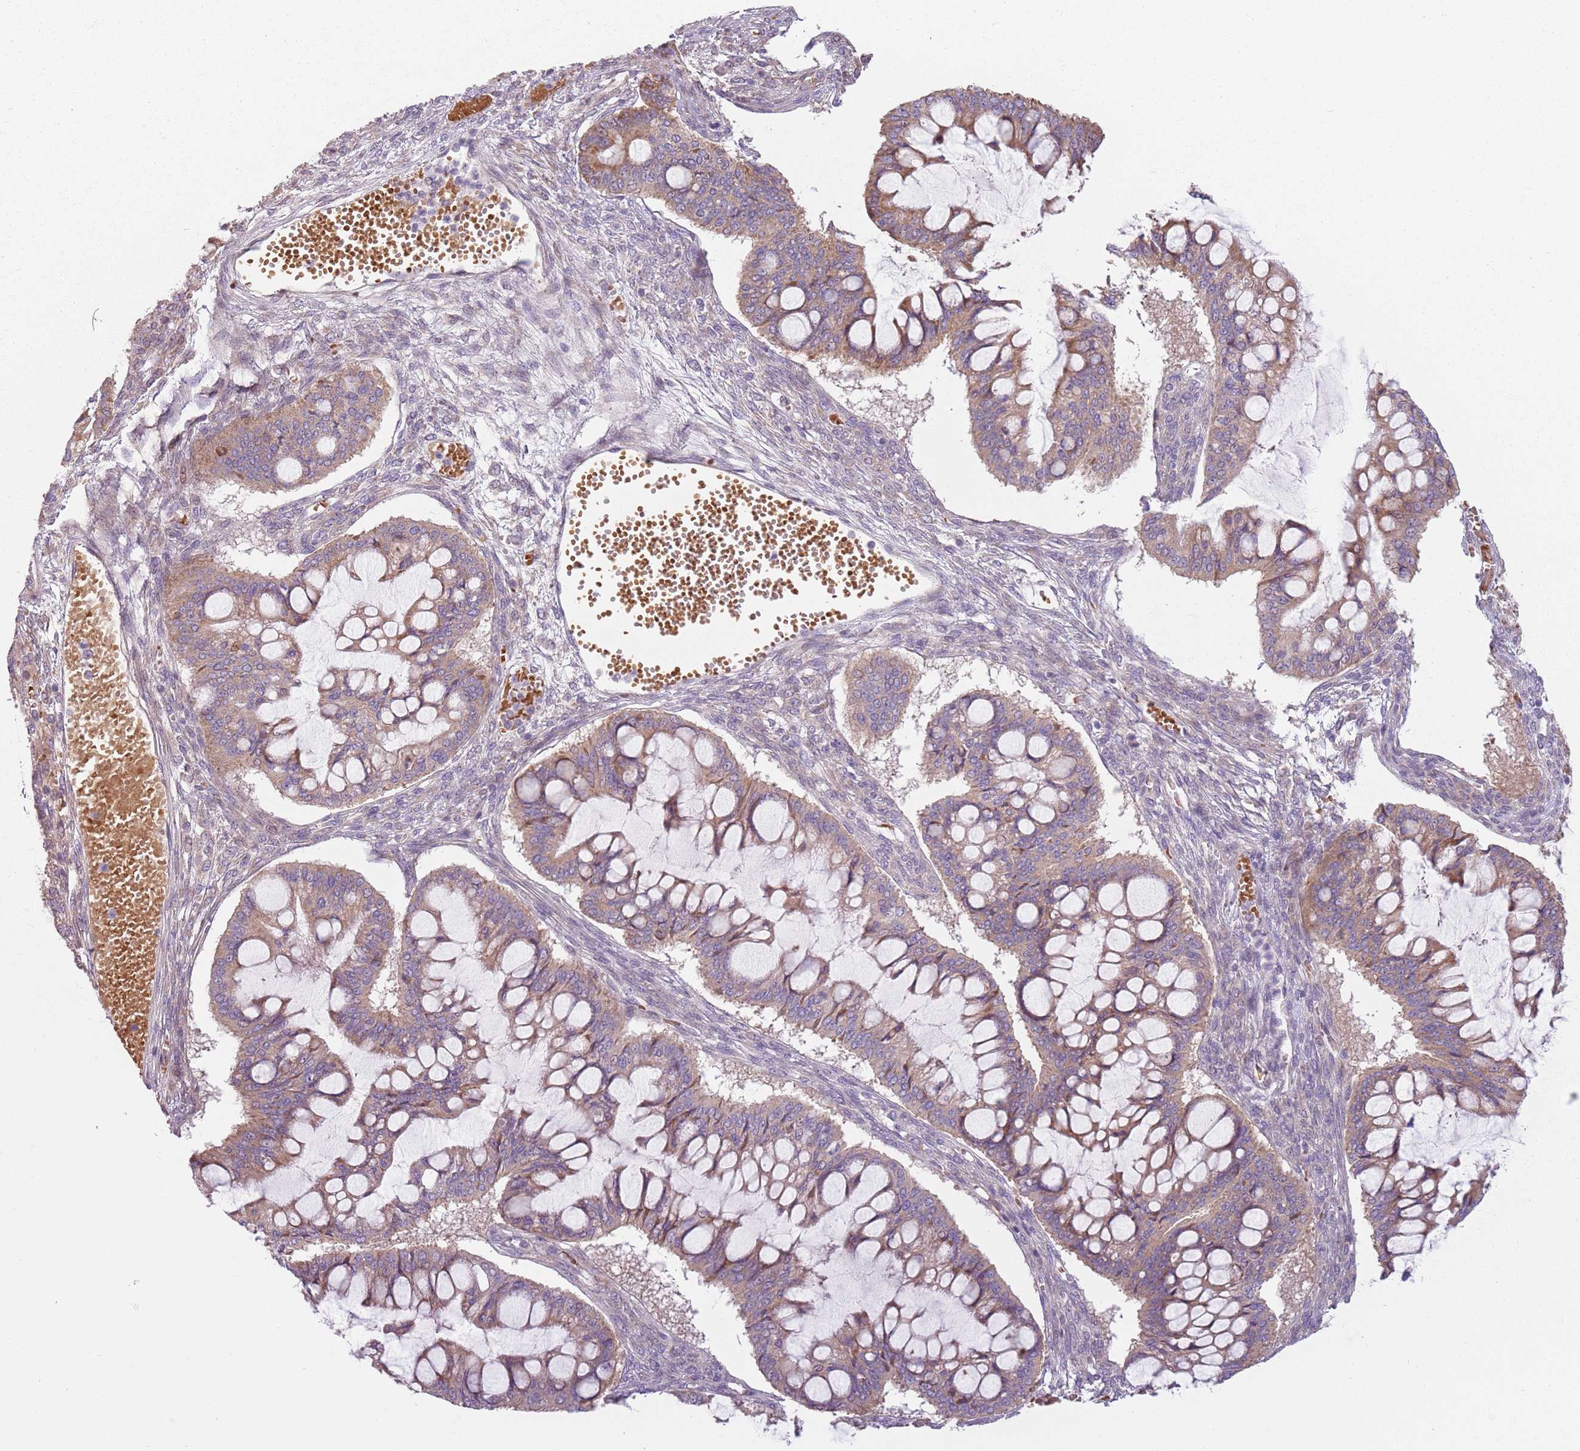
{"staining": {"intensity": "moderate", "quantity": ">75%", "location": "cytoplasmic/membranous"}, "tissue": "ovarian cancer", "cell_type": "Tumor cells", "image_type": "cancer", "snomed": [{"axis": "morphology", "description": "Cystadenocarcinoma, mucinous, NOS"}, {"axis": "topography", "description": "Ovary"}], "caption": "Immunohistochemical staining of ovarian cancer reveals medium levels of moderate cytoplasmic/membranous positivity in approximately >75% of tumor cells. (Stains: DAB (3,3'-diaminobenzidine) in brown, nuclei in blue, Microscopy: brightfield microscopy at high magnification).", "gene": "HSPA14", "patient": {"sex": "female", "age": 73}}